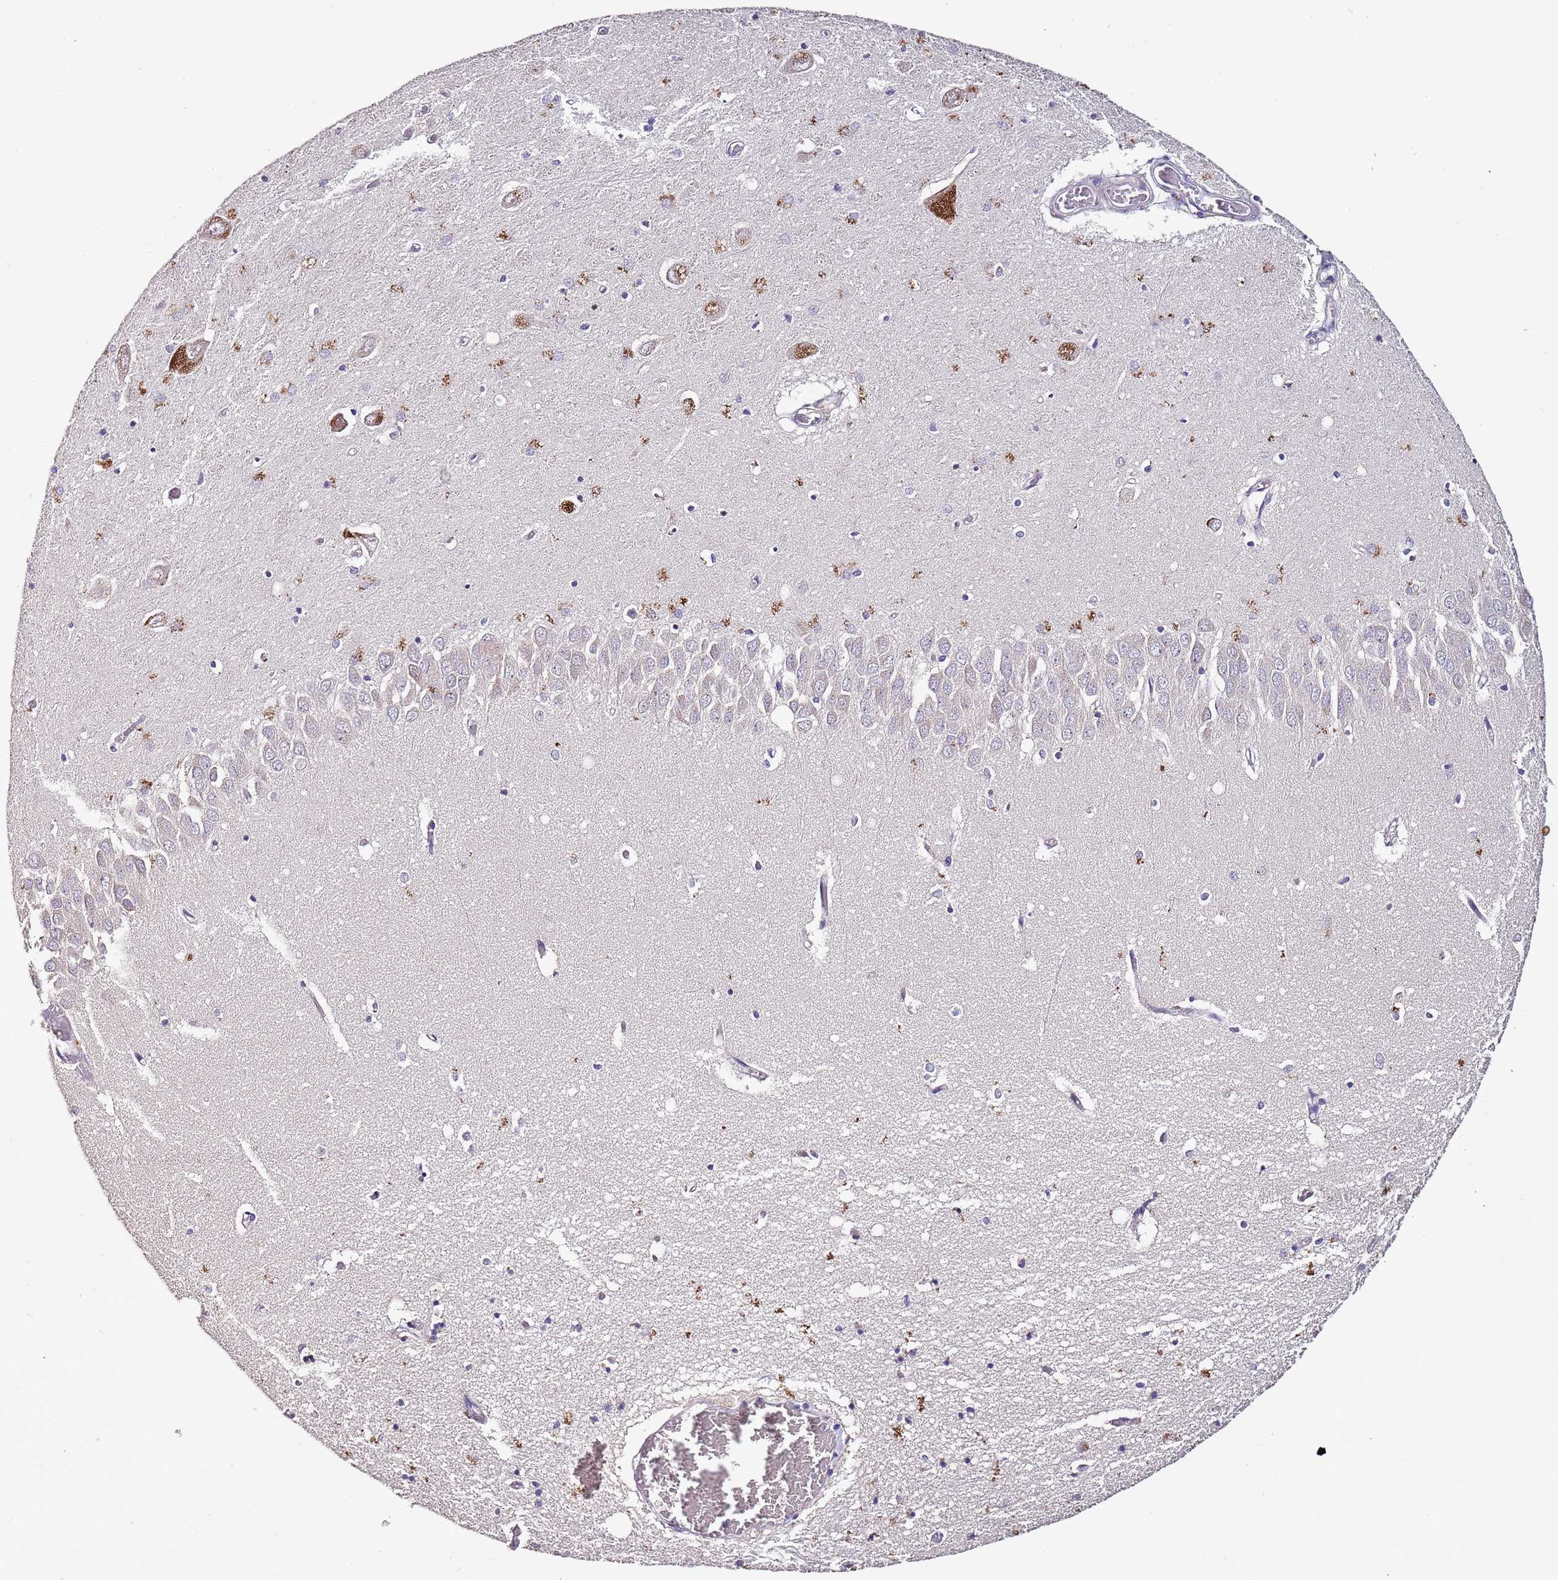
{"staining": {"intensity": "negative", "quantity": "none", "location": "none"}, "tissue": "hippocampus", "cell_type": "Glial cells", "image_type": "normal", "snomed": [{"axis": "morphology", "description": "Normal tissue, NOS"}, {"axis": "topography", "description": "Hippocampus"}], "caption": "This is an immunohistochemistry photomicrograph of unremarkable human hippocampus. There is no staining in glial cells.", "gene": "FAM20A", "patient": {"sex": "male", "age": 70}}